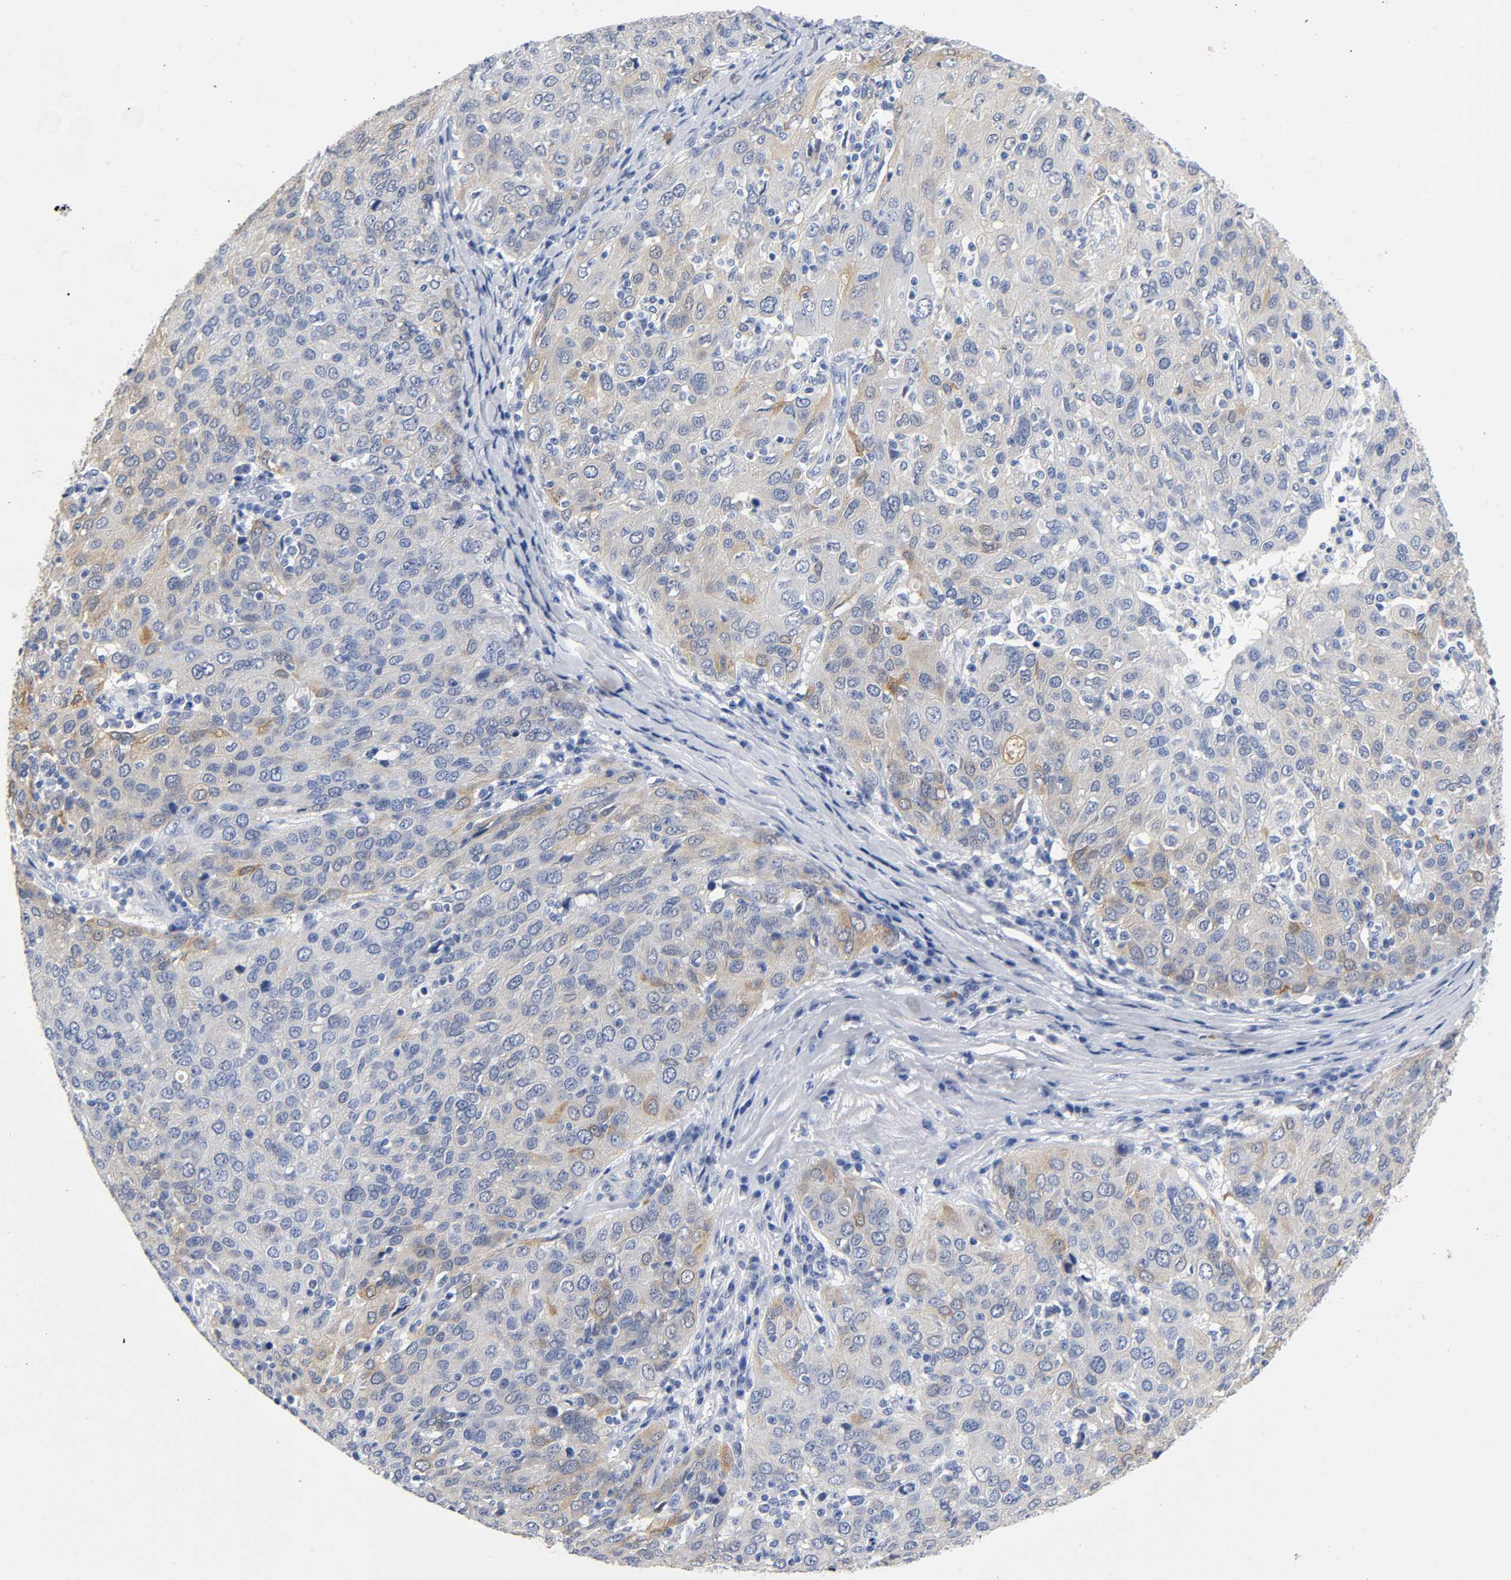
{"staining": {"intensity": "moderate", "quantity": "25%-75%", "location": "cytoplasmic/membranous"}, "tissue": "ovarian cancer", "cell_type": "Tumor cells", "image_type": "cancer", "snomed": [{"axis": "morphology", "description": "Carcinoma, endometroid"}, {"axis": "topography", "description": "Ovary"}], "caption": "Moderate cytoplasmic/membranous positivity for a protein is seen in about 25%-75% of tumor cells of ovarian cancer (endometroid carcinoma) using IHC.", "gene": "TNC", "patient": {"sex": "female", "age": 50}}